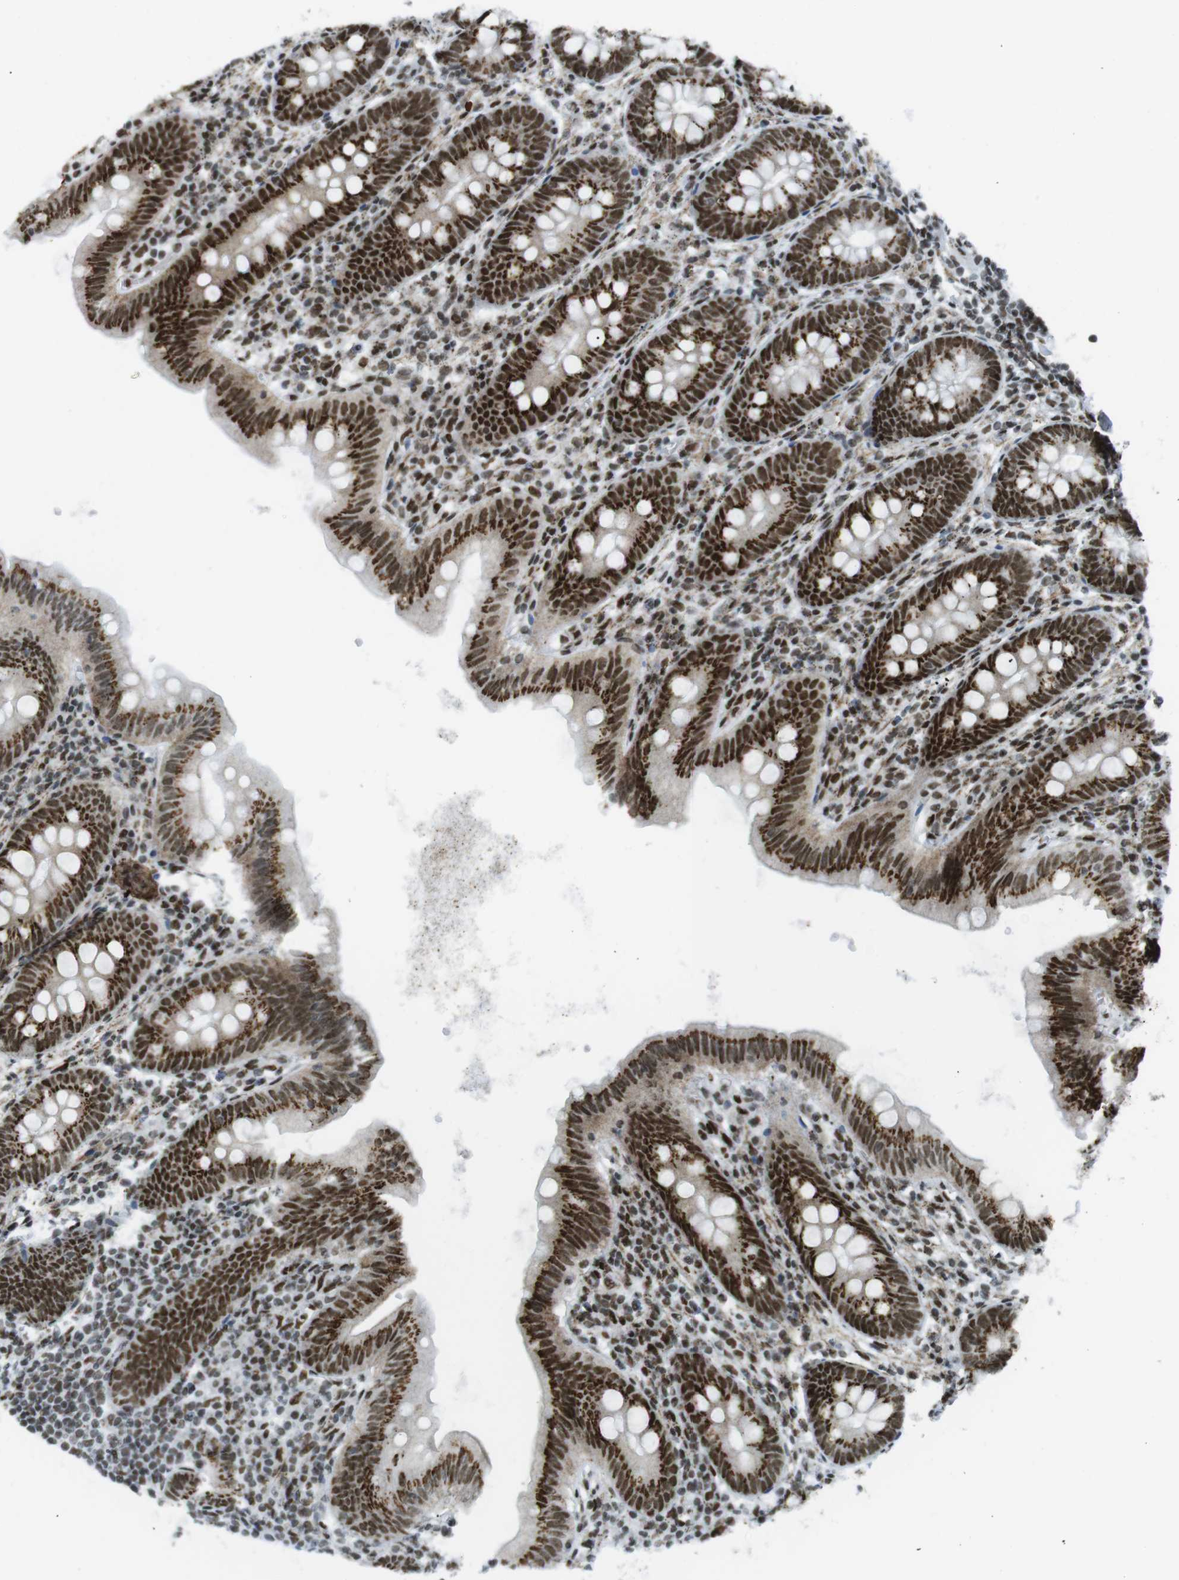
{"staining": {"intensity": "strong", "quantity": ">75%", "location": "cytoplasmic/membranous,nuclear"}, "tissue": "appendix", "cell_type": "Glandular cells", "image_type": "normal", "snomed": [{"axis": "morphology", "description": "Normal tissue, NOS"}, {"axis": "topography", "description": "Appendix"}], "caption": "High-magnification brightfield microscopy of benign appendix stained with DAB (3,3'-diaminobenzidine) (brown) and counterstained with hematoxylin (blue). glandular cells exhibit strong cytoplasmic/membranous,nuclear expression is appreciated in about>75% of cells.", "gene": "ARID1A", "patient": {"sex": "male", "age": 56}}